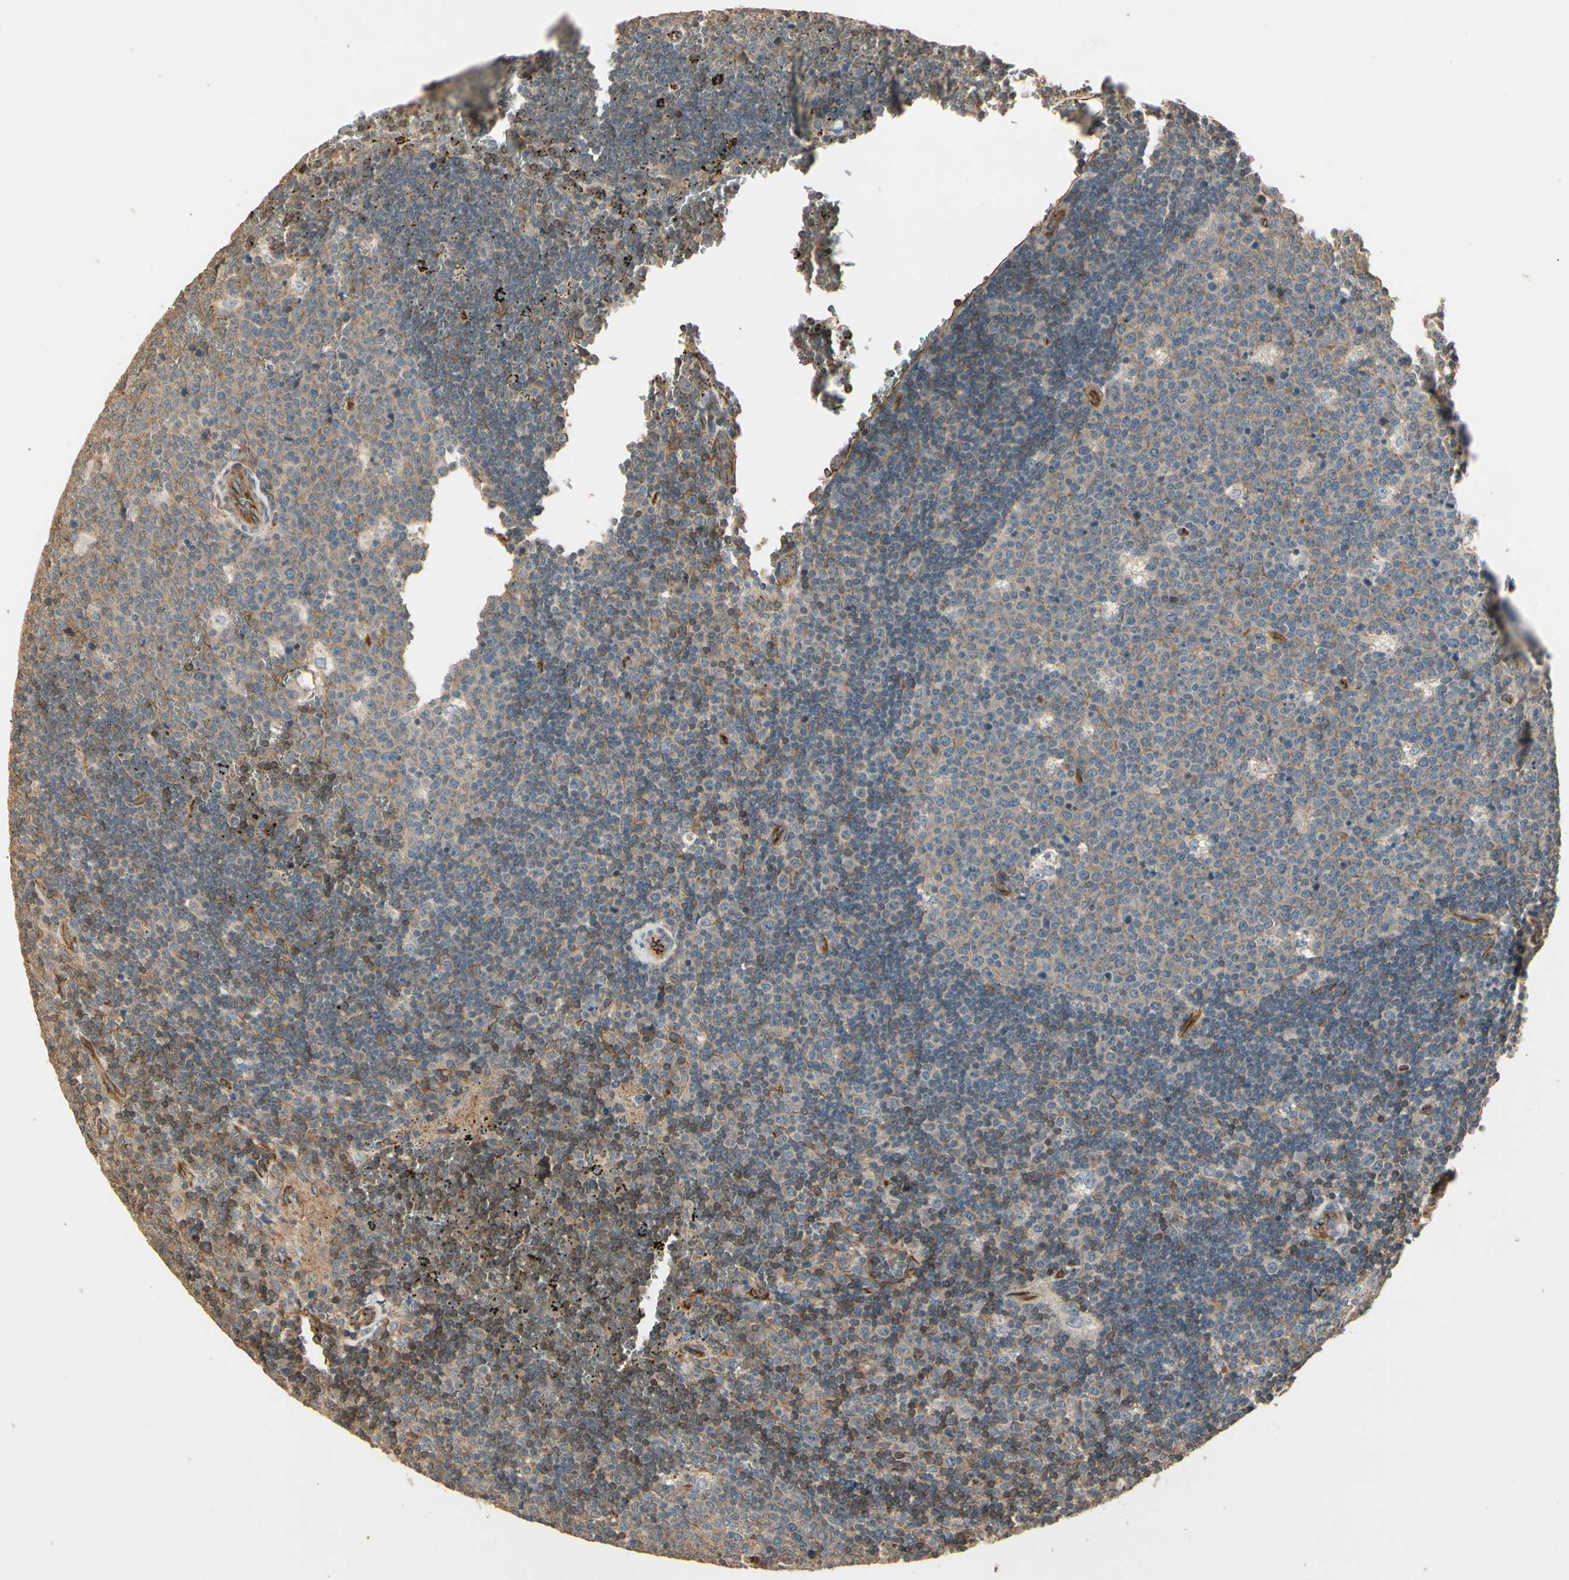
{"staining": {"intensity": "weak", "quantity": "<25%", "location": "cytoplasmic/membranous"}, "tissue": "lymph node", "cell_type": "Germinal center cells", "image_type": "normal", "snomed": [{"axis": "morphology", "description": "Normal tissue, NOS"}, {"axis": "topography", "description": "Lymph node"}, {"axis": "topography", "description": "Salivary gland"}], "caption": "Immunohistochemistry (IHC) histopathology image of unremarkable human lymph node stained for a protein (brown), which shows no positivity in germinal center cells.", "gene": "RNF180", "patient": {"sex": "male", "age": 8}}